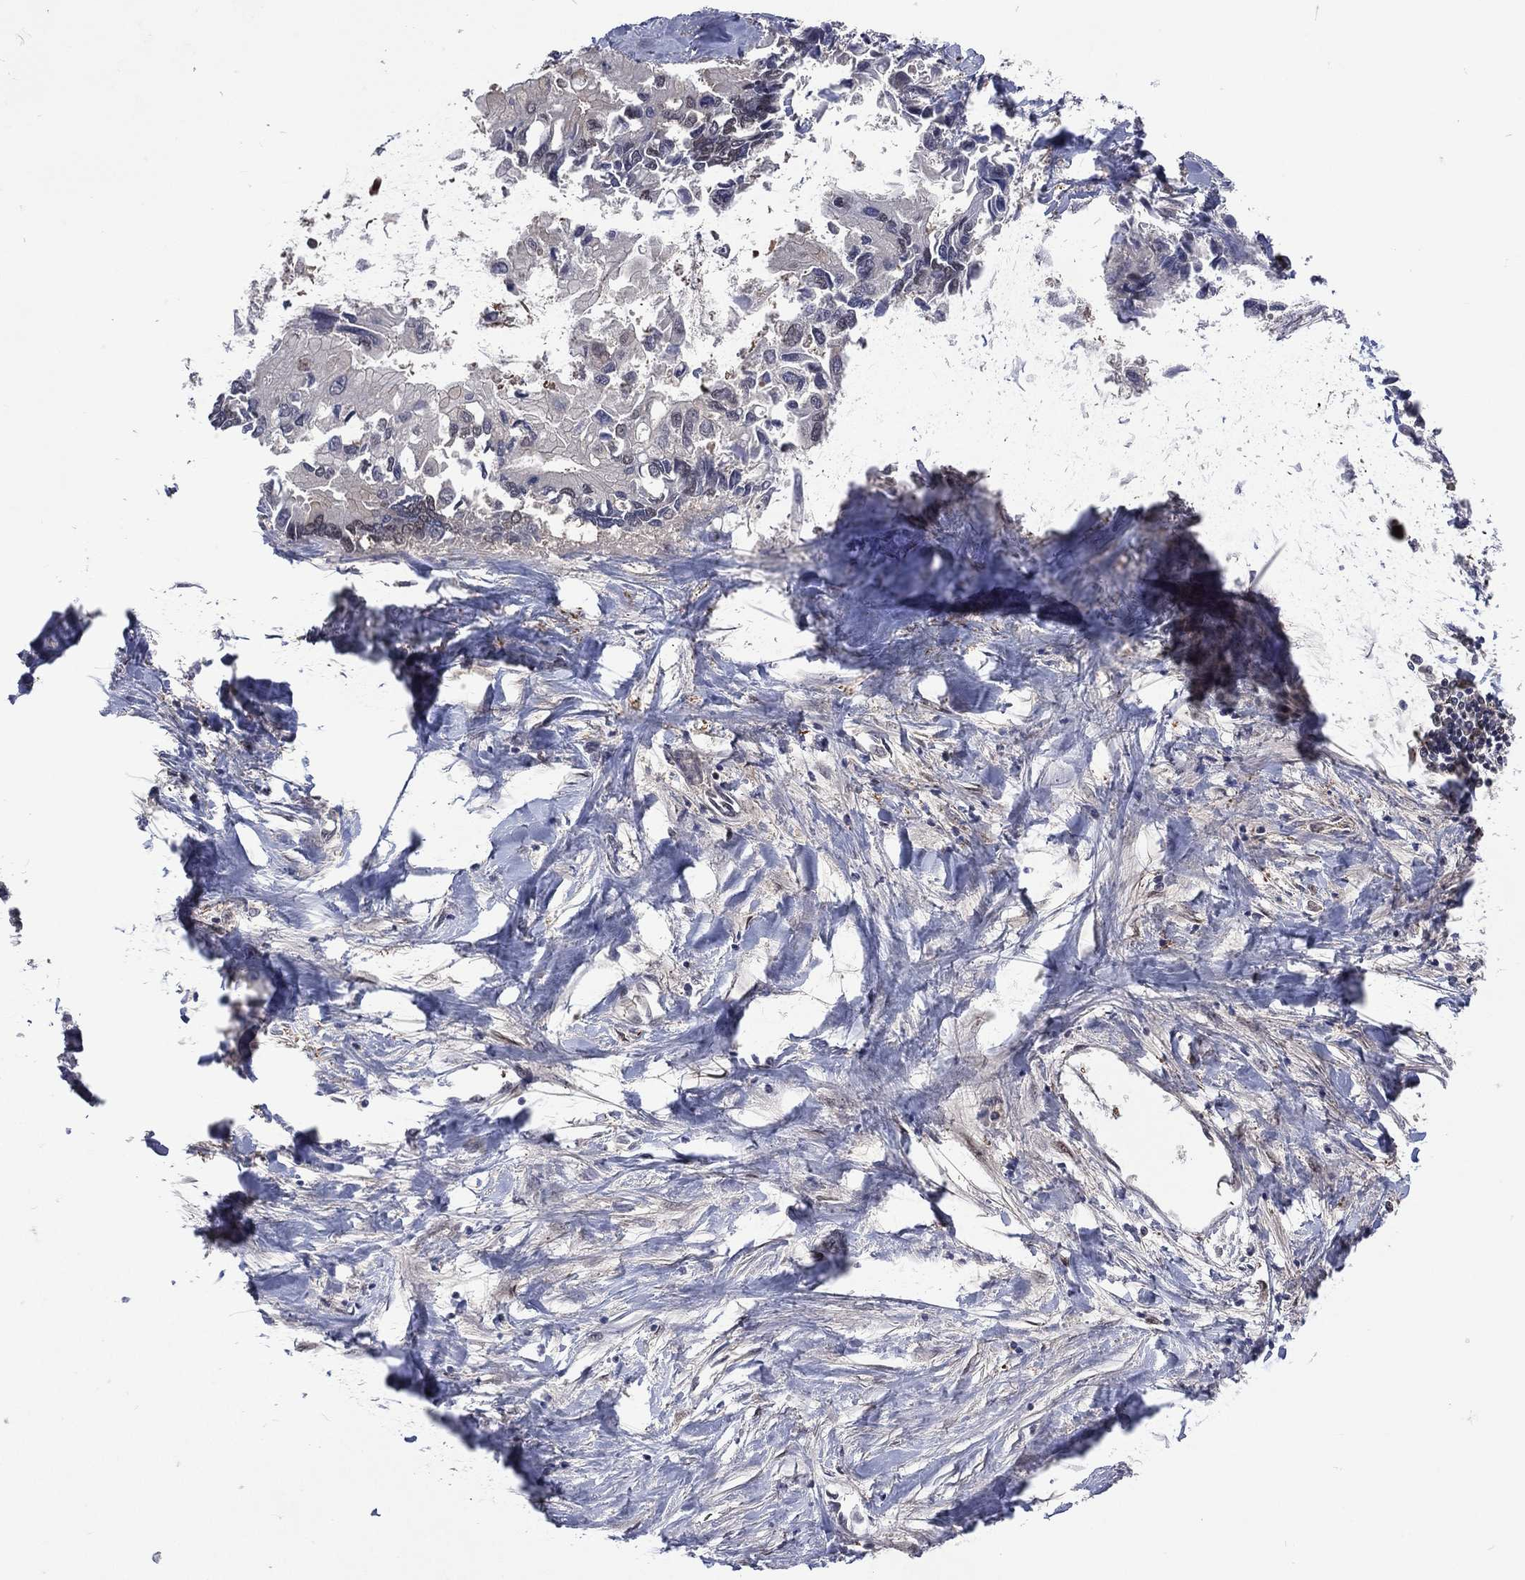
{"staining": {"intensity": "negative", "quantity": "none", "location": "none"}, "tissue": "liver cancer", "cell_type": "Tumor cells", "image_type": "cancer", "snomed": [{"axis": "morphology", "description": "Cholangiocarcinoma"}, {"axis": "topography", "description": "Liver"}], "caption": "A high-resolution photomicrograph shows IHC staining of cholangiocarcinoma (liver), which displays no significant staining in tumor cells.", "gene": "MTAP", "patient": {"sex": "male", "age": 66}}